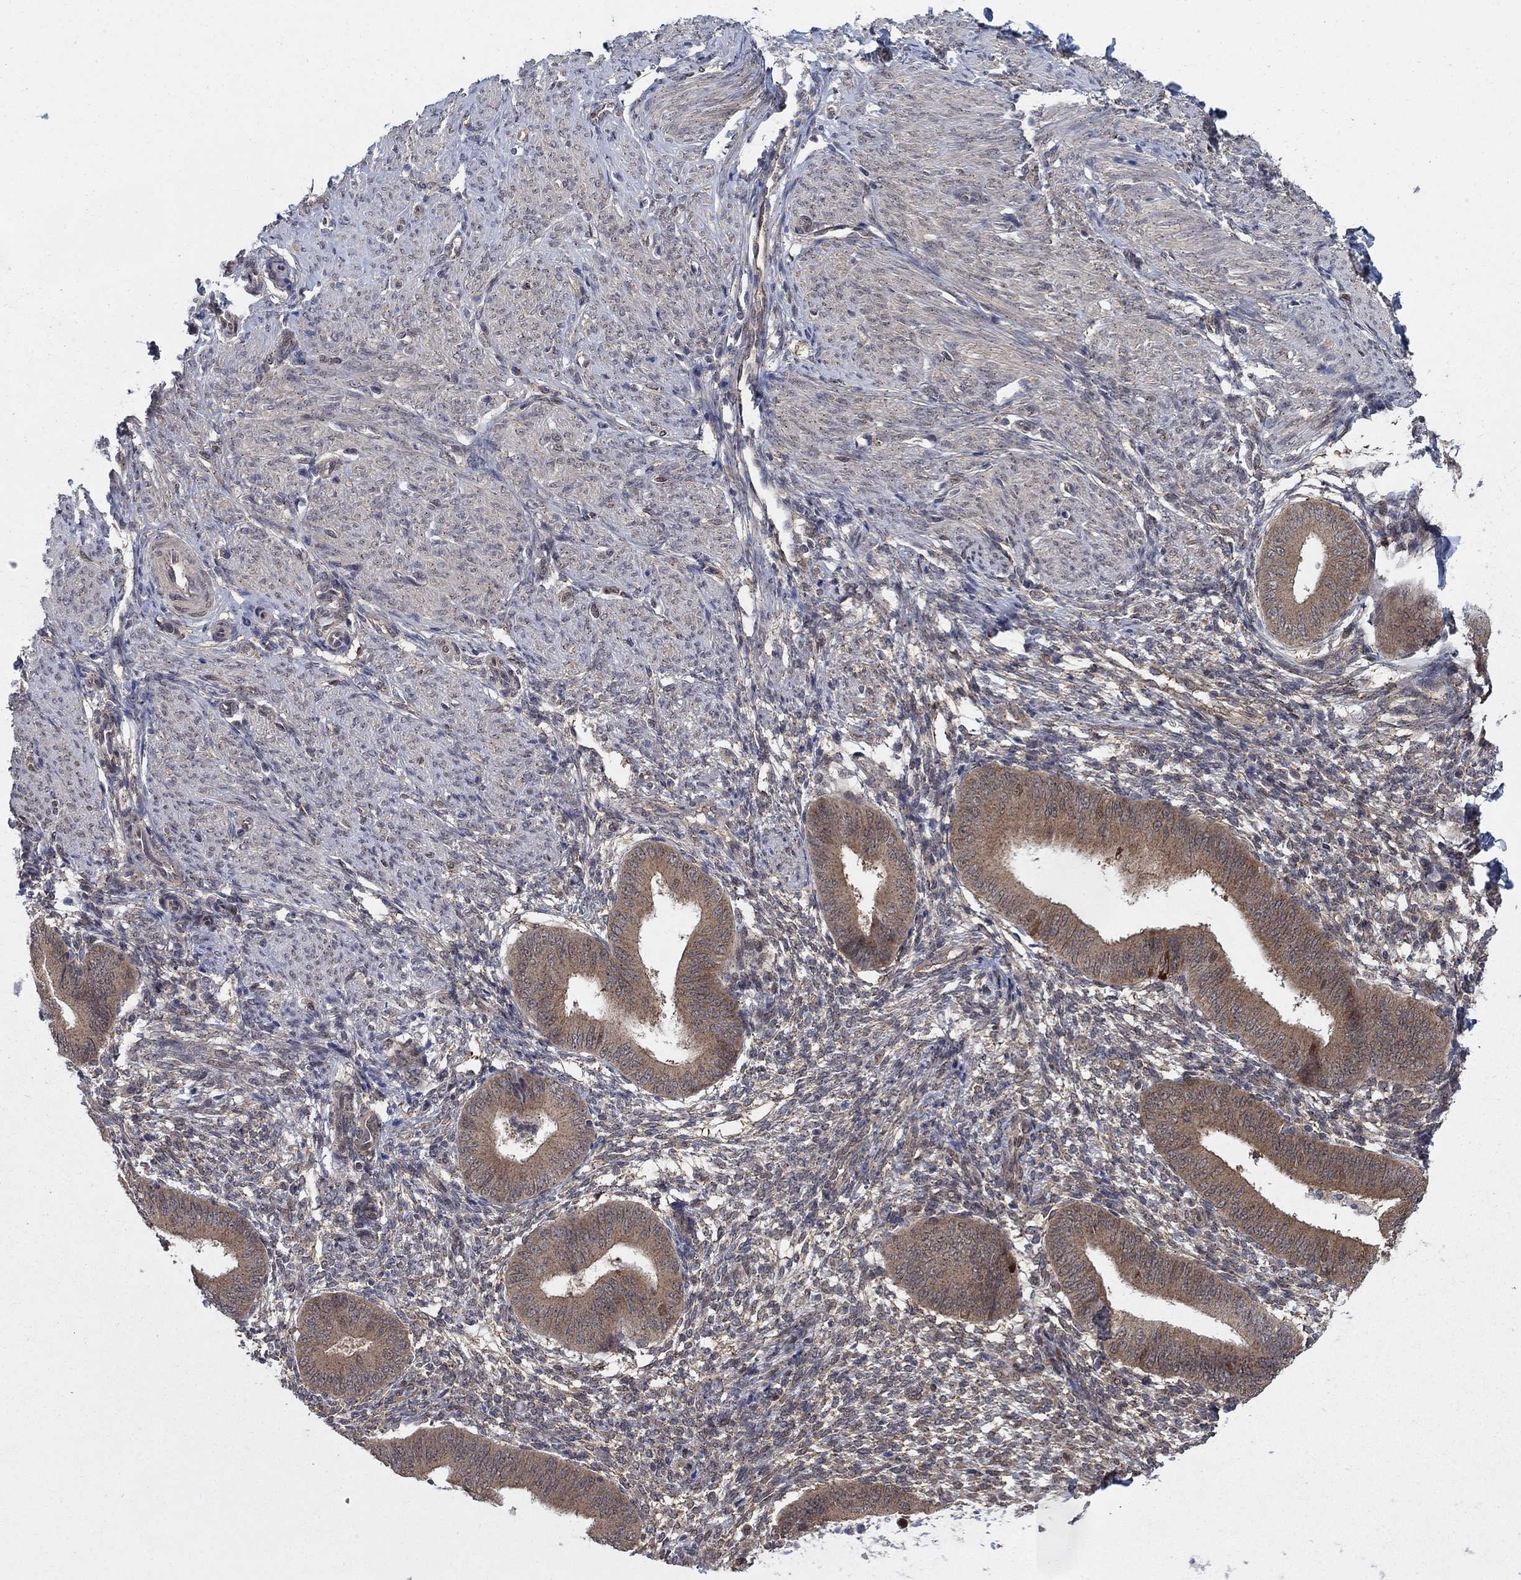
{"staining": {"intensity": "weak", "quantity": "25%-75%", "location": "cytoplasmic/membranous"}, "tissue": "endometrium", "cell_type": "Cells in endometrial stroma", "image_type": "normal", "snomed": [{"axis": "morphology", "description": "Normal tissue, NOS"}, {"axis": "topography", "description": "Endometrium"}], "caption": "Immunohistochemistry (IHC) image of unremarkable endometrium stained for a protein (brown), which exhibits low levels of weak cytoplasmic/membranous expression in about 25%-75% of cells in endometrial stroma.", "gene": "SH3RF1", "patient": {"sex": "female", "age": 47}}